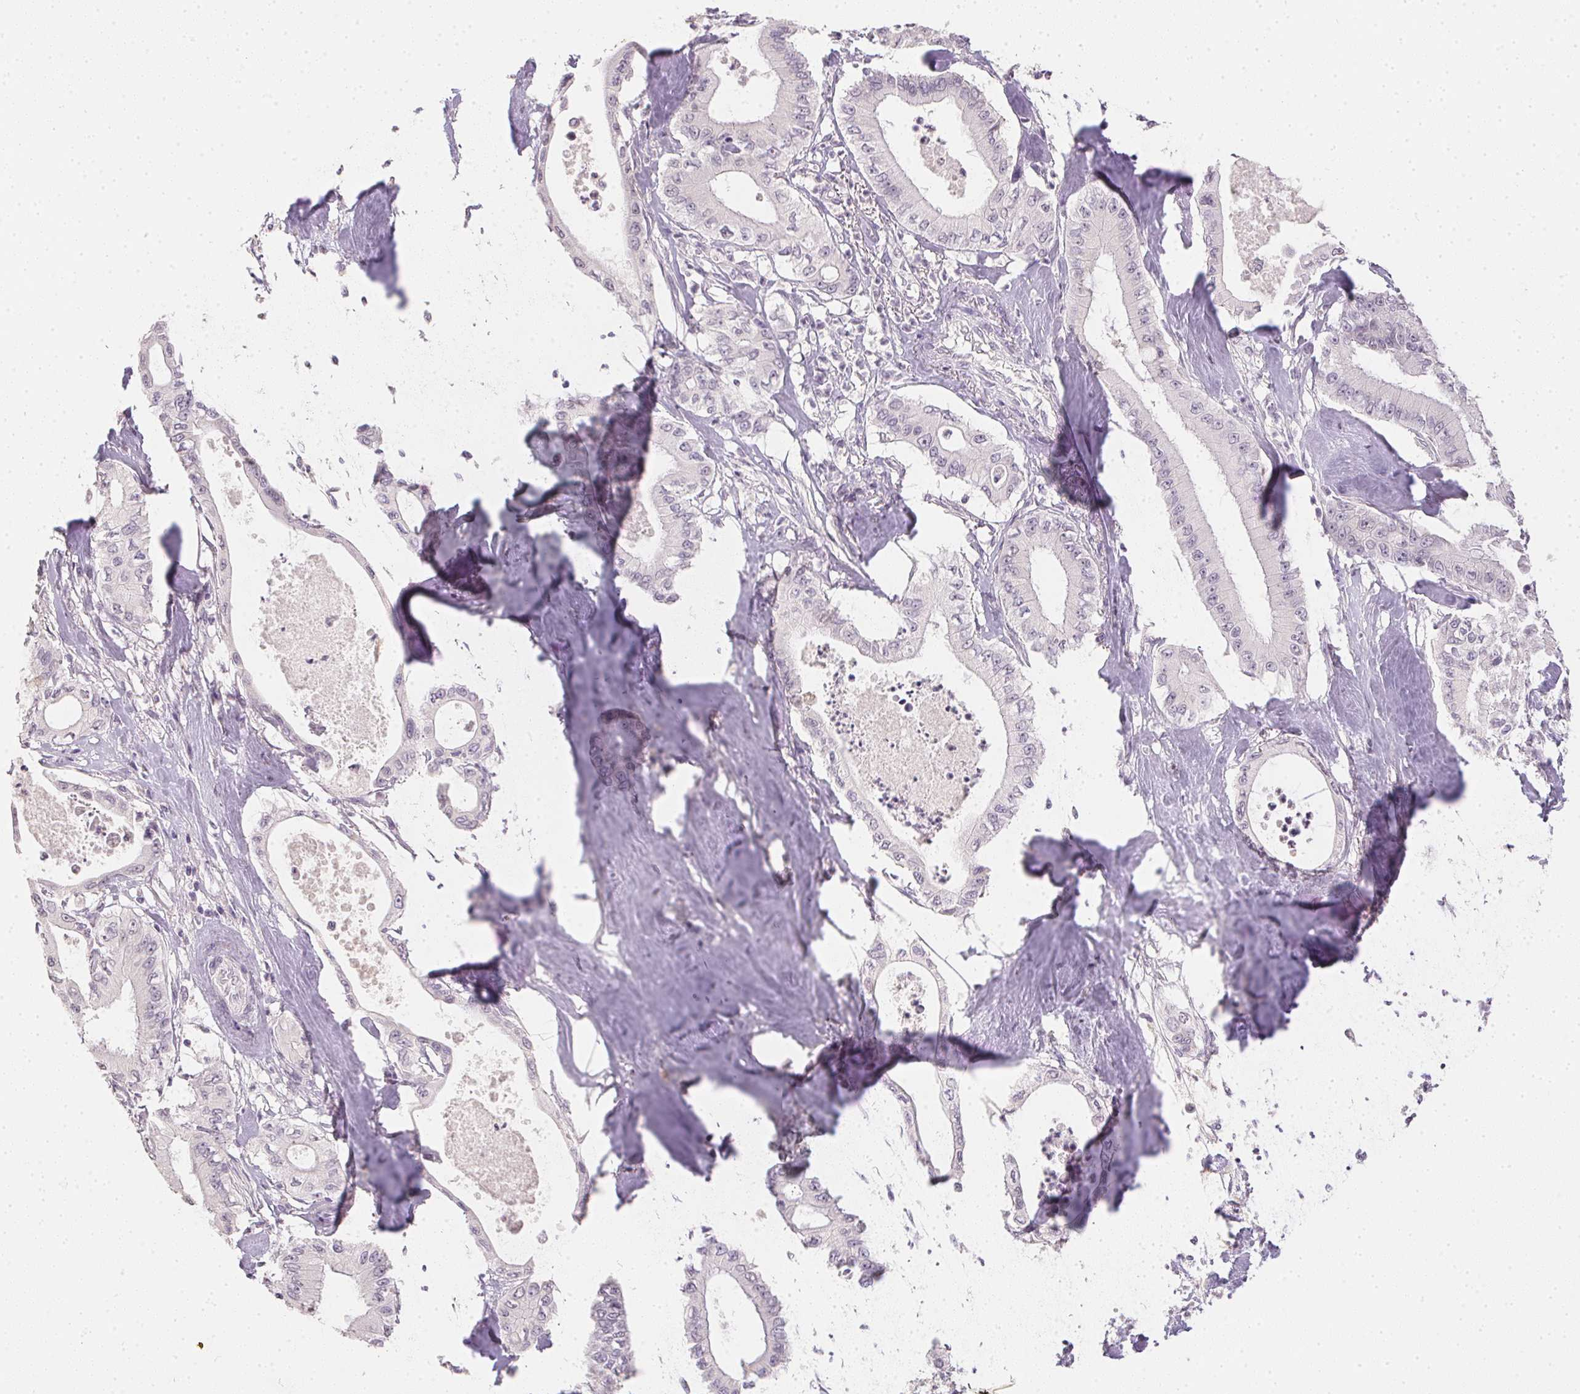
{"staining": {"intensity": "negative", "quantity": "none", "location": "none"}, "tissue": "pancreatic cancer", "cell_type": "Tumor cells", "image_type": "cancer", "snomed": [{"axis": "morphology", "description": "Adenocarcinoma, NOS"}, {"axis": "topography", "description": "Pancreas"}], "caption": "IHC of pancreatic adenocarcinoma displays no staining in tumor cells.", "gene": "PPY", "patient": {"sex": "male", "age": 71}}